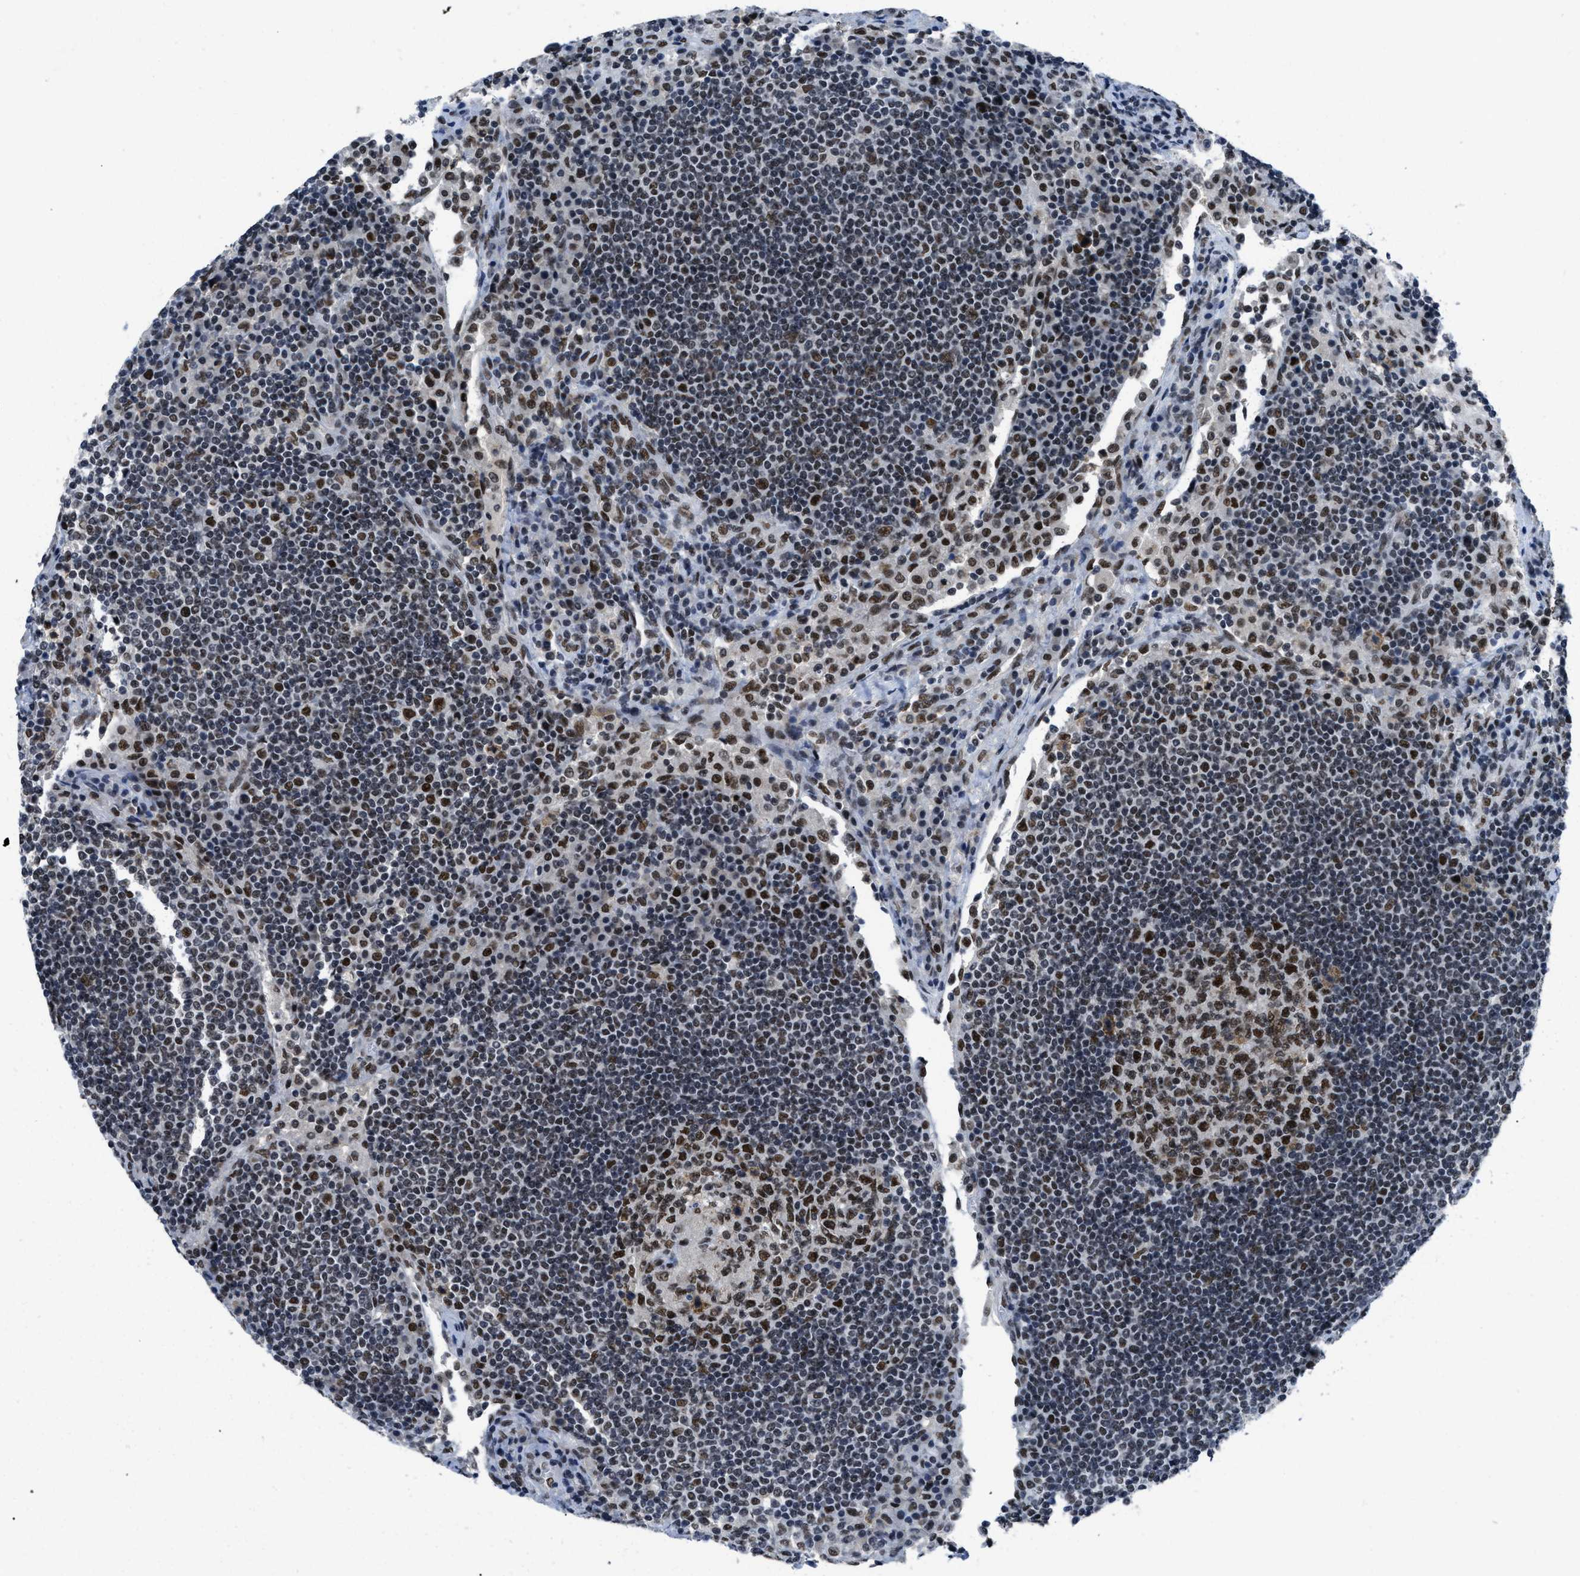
{"staining": {"intensity": "strong", "quantity": ">75%", "location": "nuclear"}, "tissue": "lymph node", "cell_type": "Germinal center cells", "image_type": "normal", "snomed": [{"axis": "morphology", "description": "Normal tissue, NOS"}, {"axis": "topography", "description": "Lymph node"}], "caption": "A micrograph showing strong nuclear positivity in about >75% of germinal center cells in unremarkable lymph node, as visualized by brown immunohistochemical staining.", "gene": "GATAD2B", "patient": {"sex": "female", "age": 53}}